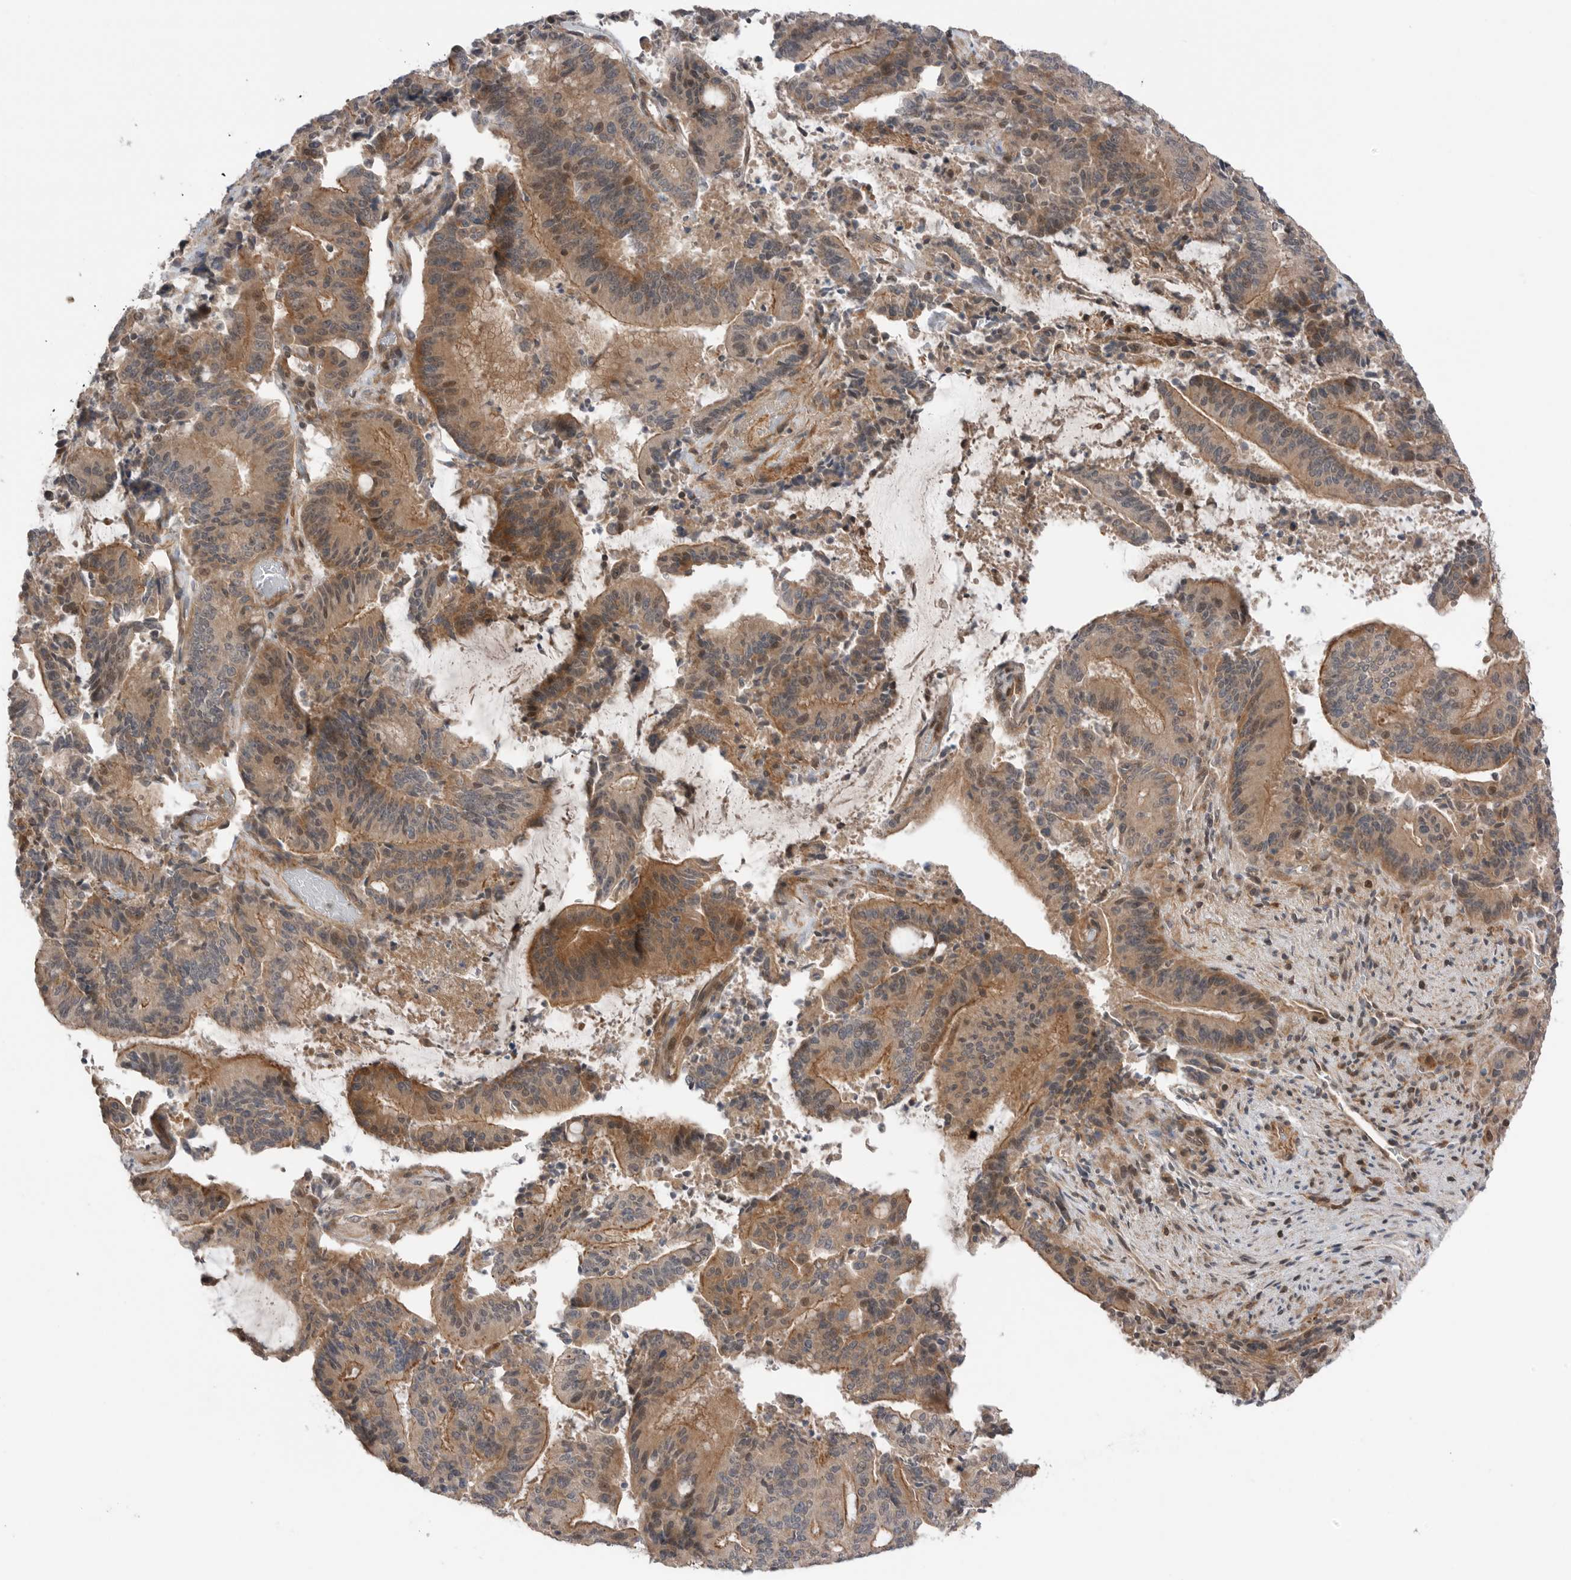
{"staining": {"intensity": "moderate", "quantity": ">75%", "location": "cytoplasmic/membranous"}, "tissue": "liver cancer", "cell_type": "Tumor cells", "image_type": "cancer", "snomed": [{"axis": "morphology", "description": "Normal tissue, NOS"}, {"axis": "morphology", "description": "Cholangiocarcinoma"}, {"axis": "topography", "description": "Liver"}, {"axis": "topography", "description": "Peripheral nerve tissue"}], "caption": "IHC of liver cholangiocarcinoma demonstrates medium levels of moderate cytoplasmic/membranous positivity in about >75% of tumor cells.", "gene": "PEAK1", "patient": {"sex": "female", "age": 73}}